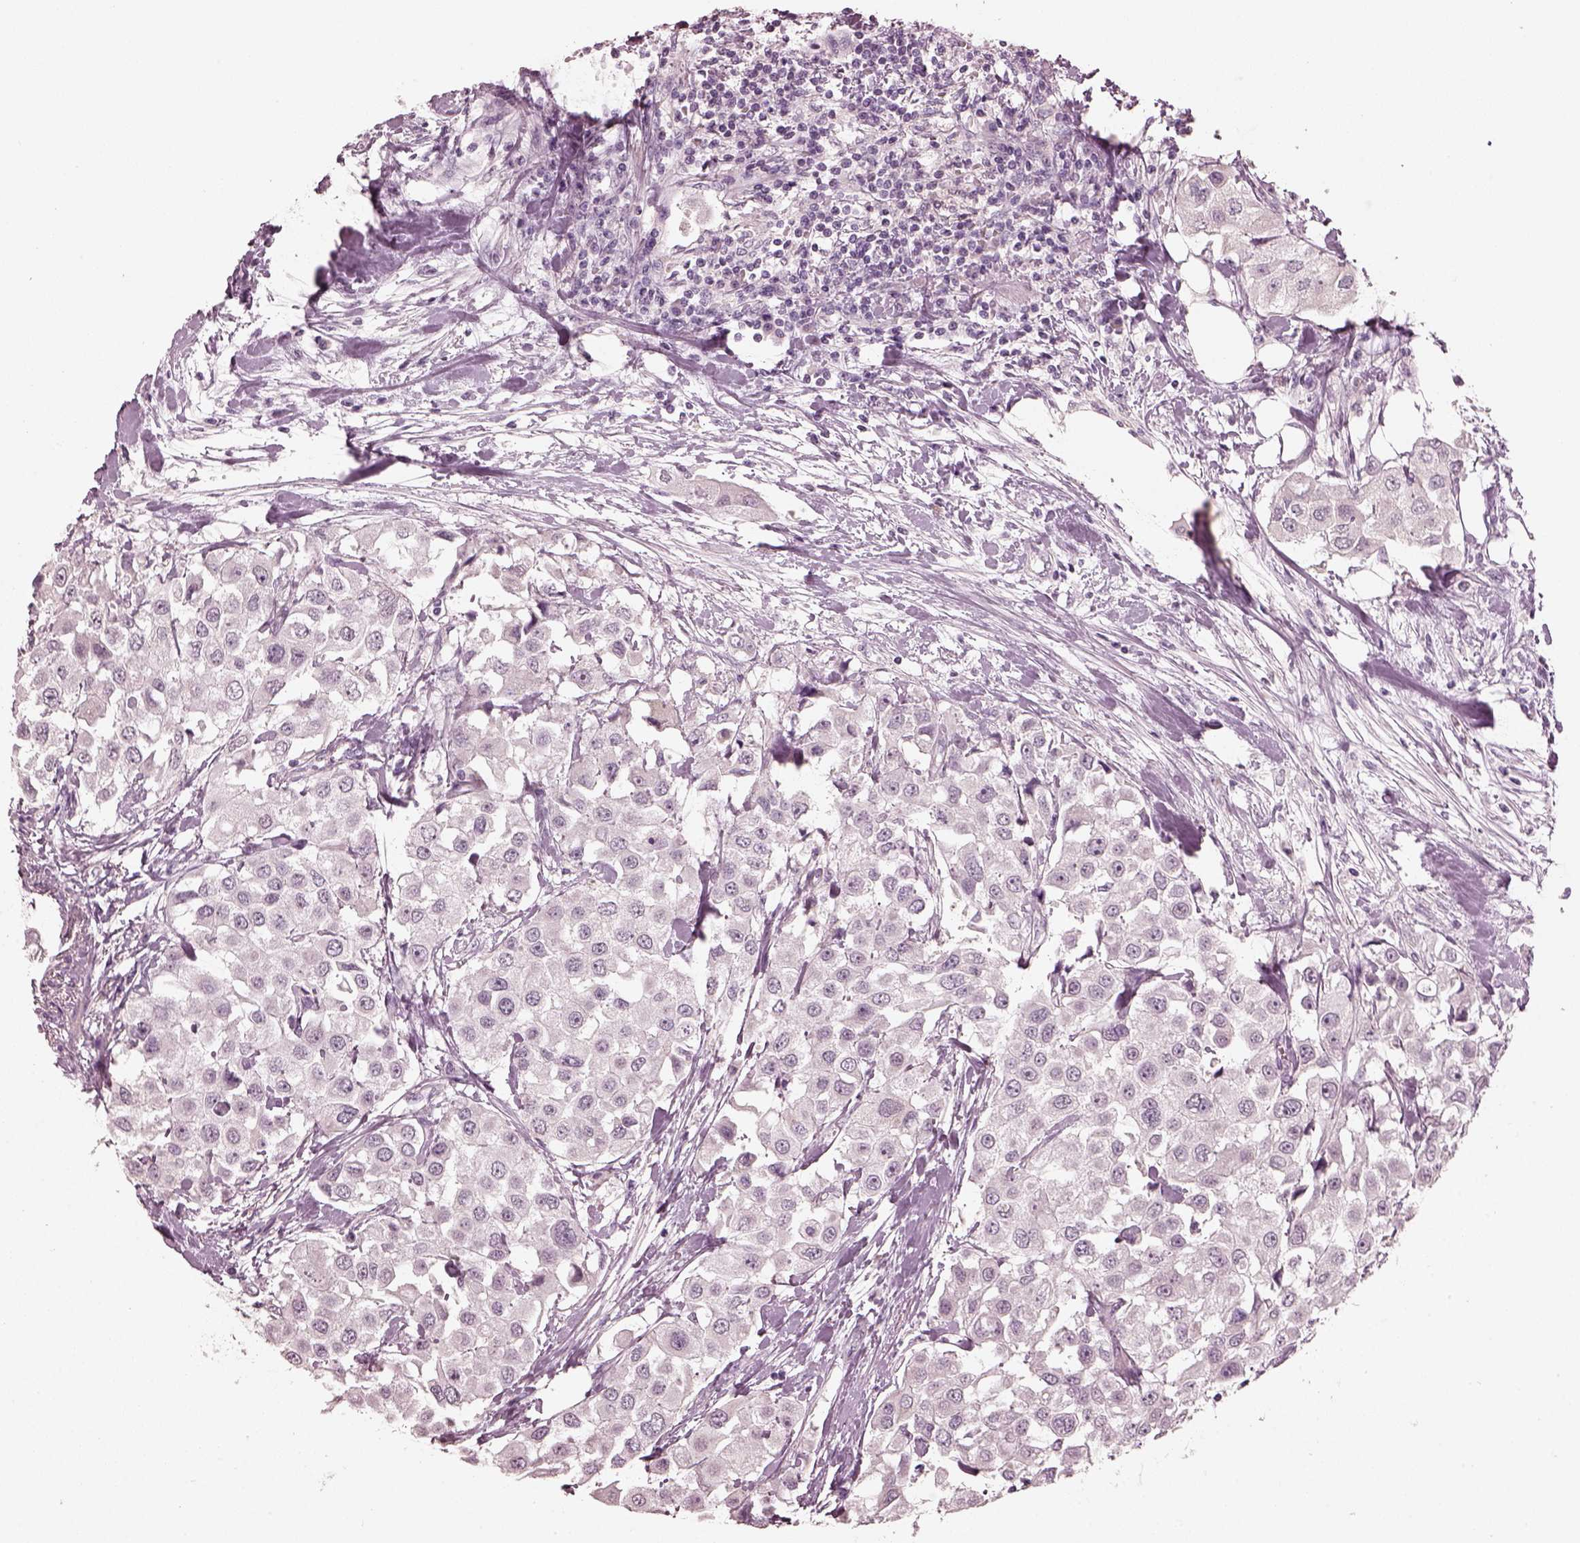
{"staining": {"intensity": "negative", "quantity": "none", "location": "none"}, "tissue": "urothelial cancer", "cell_type": "Tumor cells", "image_type": "cancer", "snomed": [{"axis": "morphology", "description": "Urothelial carcinoma, High grade"}, {"axis": "topography", "description": "Urinary bladder"}], "caption": "DAB immunohistochemical staining of urothelial carcinoma (high-grade) demonstrates no significant positivity in tumor cells.", "gene": "OPTC", "patient": {"sex": "female", "age": 64}}